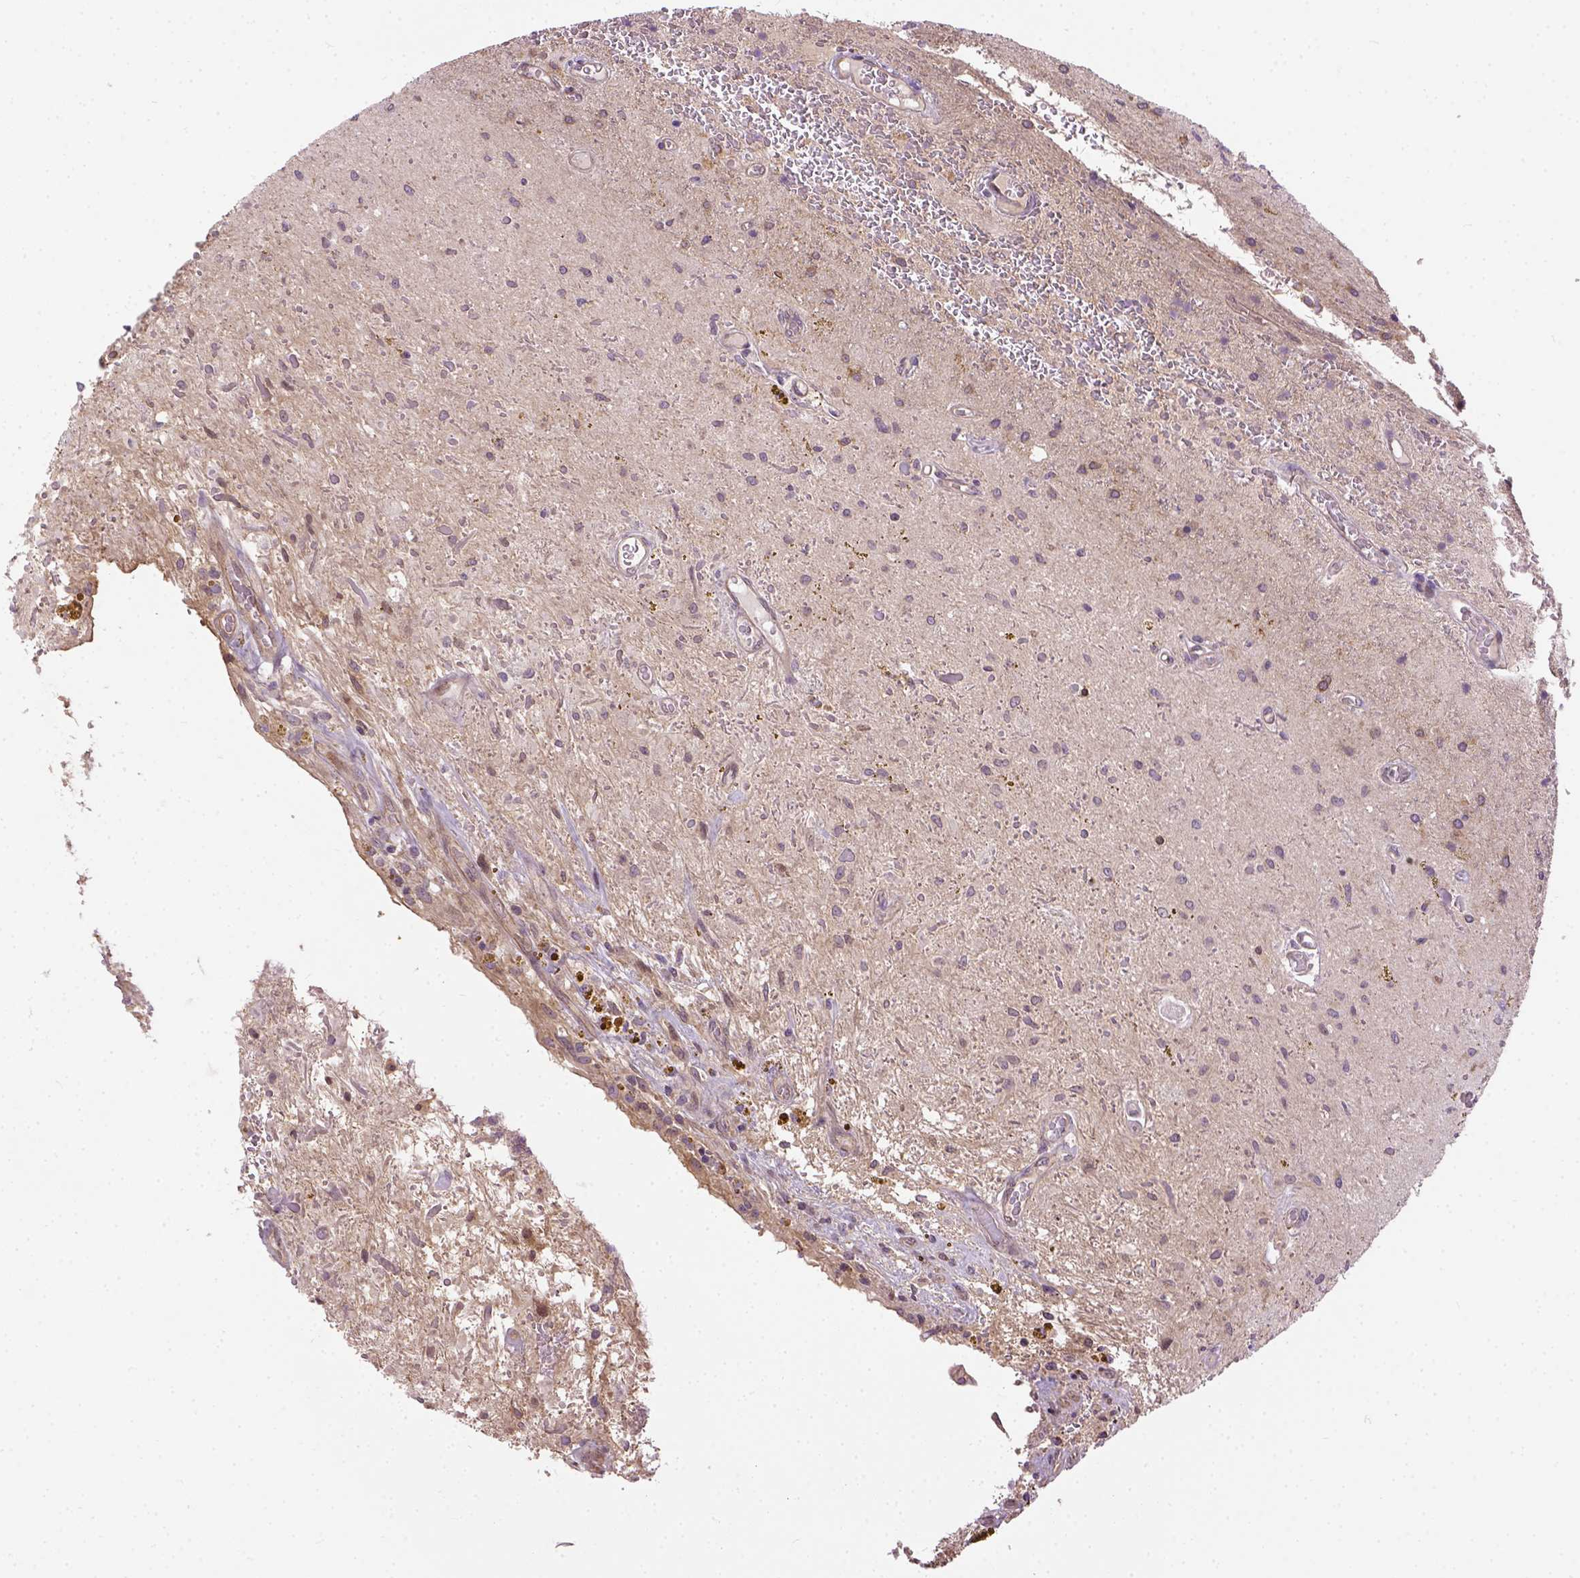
{"staining": {"intensity": "weak", "quantity": "25%-75%", "location": "cytoplasmic/membranous"}, "tissue": "glioma", "cell_type": "Tumor cells", "image_type": "cancer", "snomed": [{"axis": "morphology", "description": "Glioma, malignant, Low grade"}, {"axis": "topography", "description": "Cerebellum"}], "caption": "Glioma stained for a protein (brown) displays weak cytoplasmic/membranous positive staining in about 25%-75% of tumor cells.", "gene": "KAZN", "patient": {"sex": "female", "age": 14}}